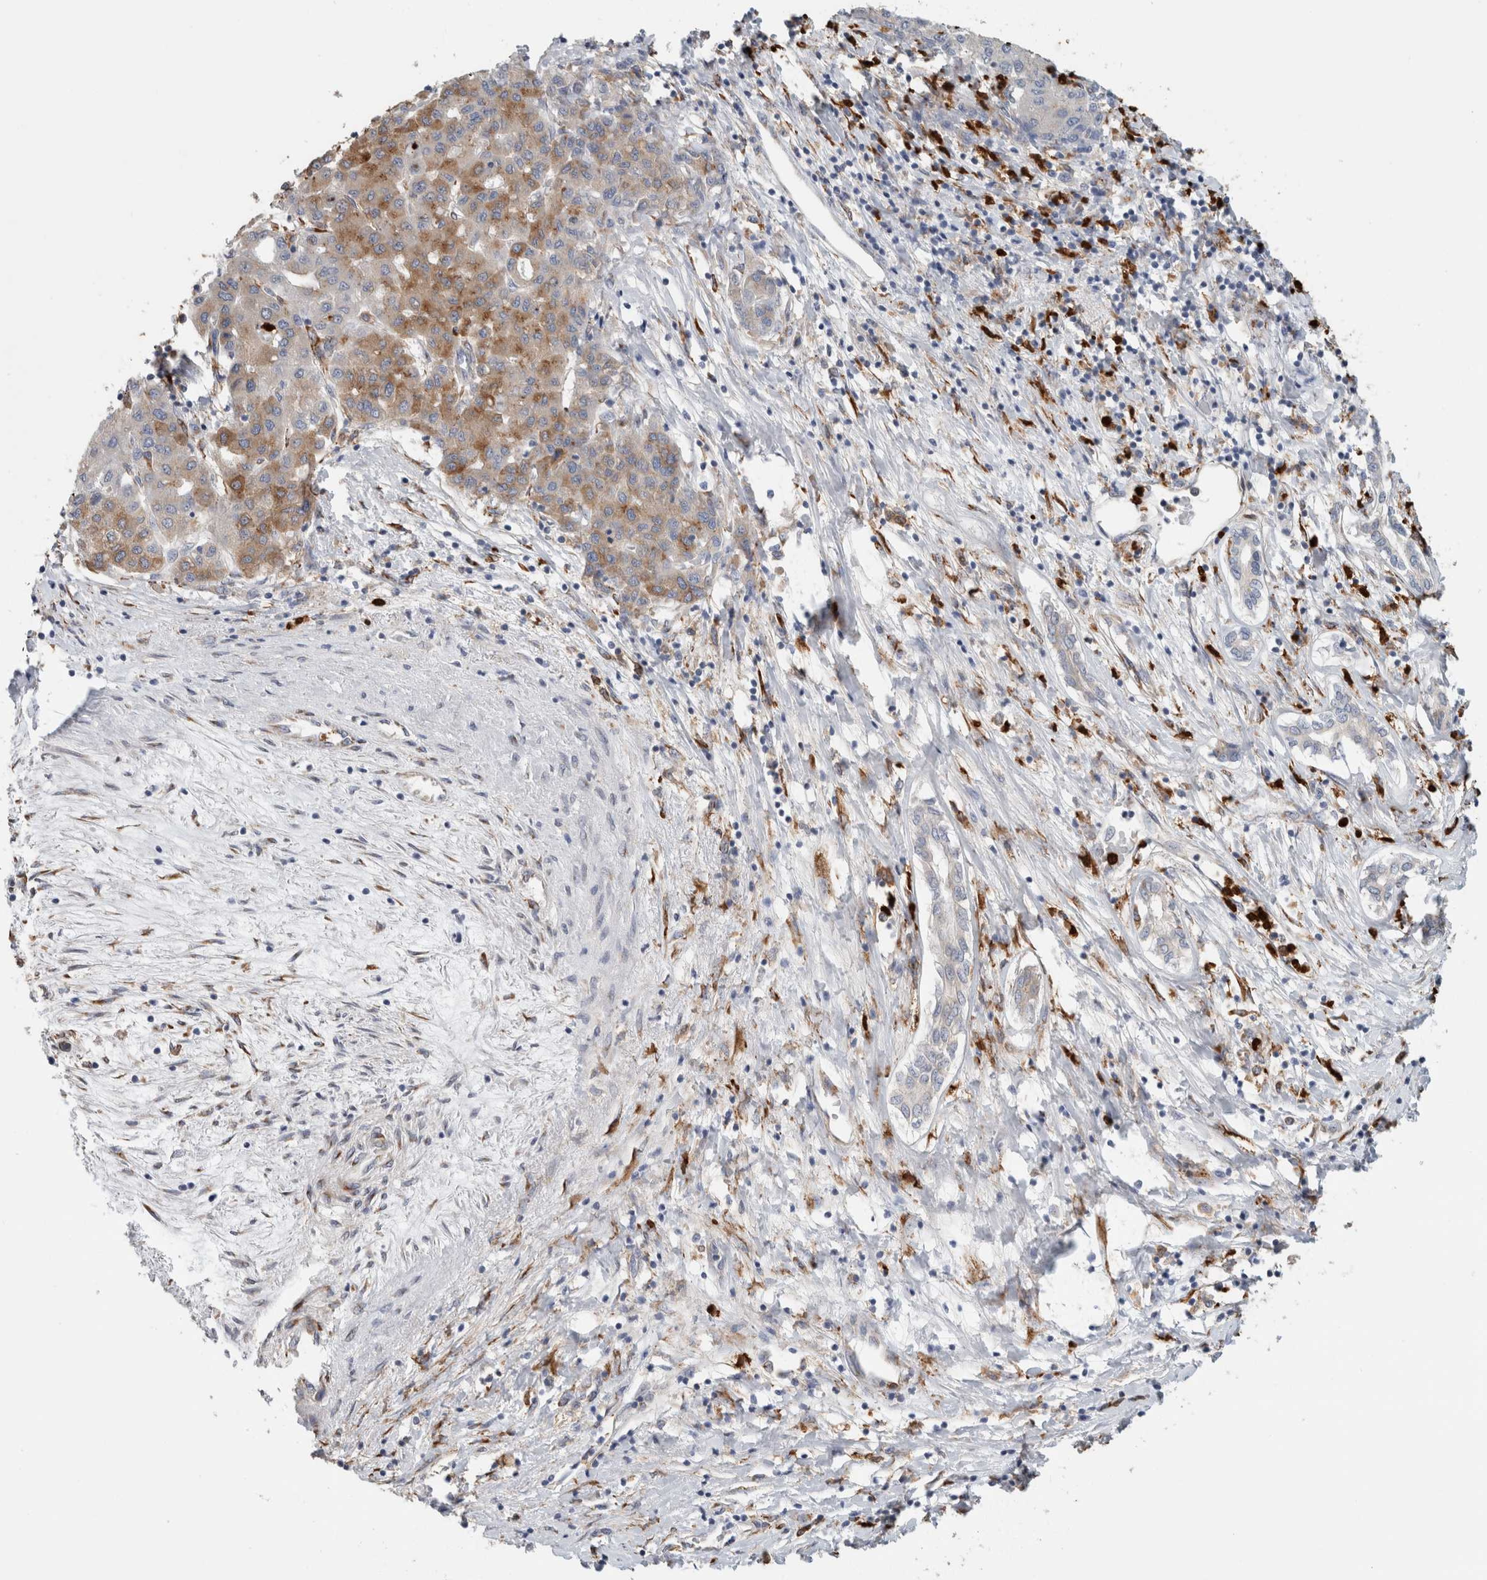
{"staining": {"intensity": "moderate", "quantity": "25%-75%", "location": "cytoplasmic/membranous"}, "tissue": "liver cancer", "cell_type": "Tumor cells", "image_type": "cancer", "snomed": [{"axis": "morphology", "description": "Carcinoma, Hepatocellular, NOS"}, {"axis": "topography", "description": "Liver"}], "caption": "Immunohistochemistry (IHC) photomicrograph of neoplastic tissue: liver cancer stained using immunohistochemistry (IHC) displays medium levels of moderate protein expression localized specifically in the cytoplasmic/membranous of tumor cells, appearing as a cytoplasmic/membranous brown color.", "gene": "P4HA1", "patient": {"sex": "male", "age": 65}}